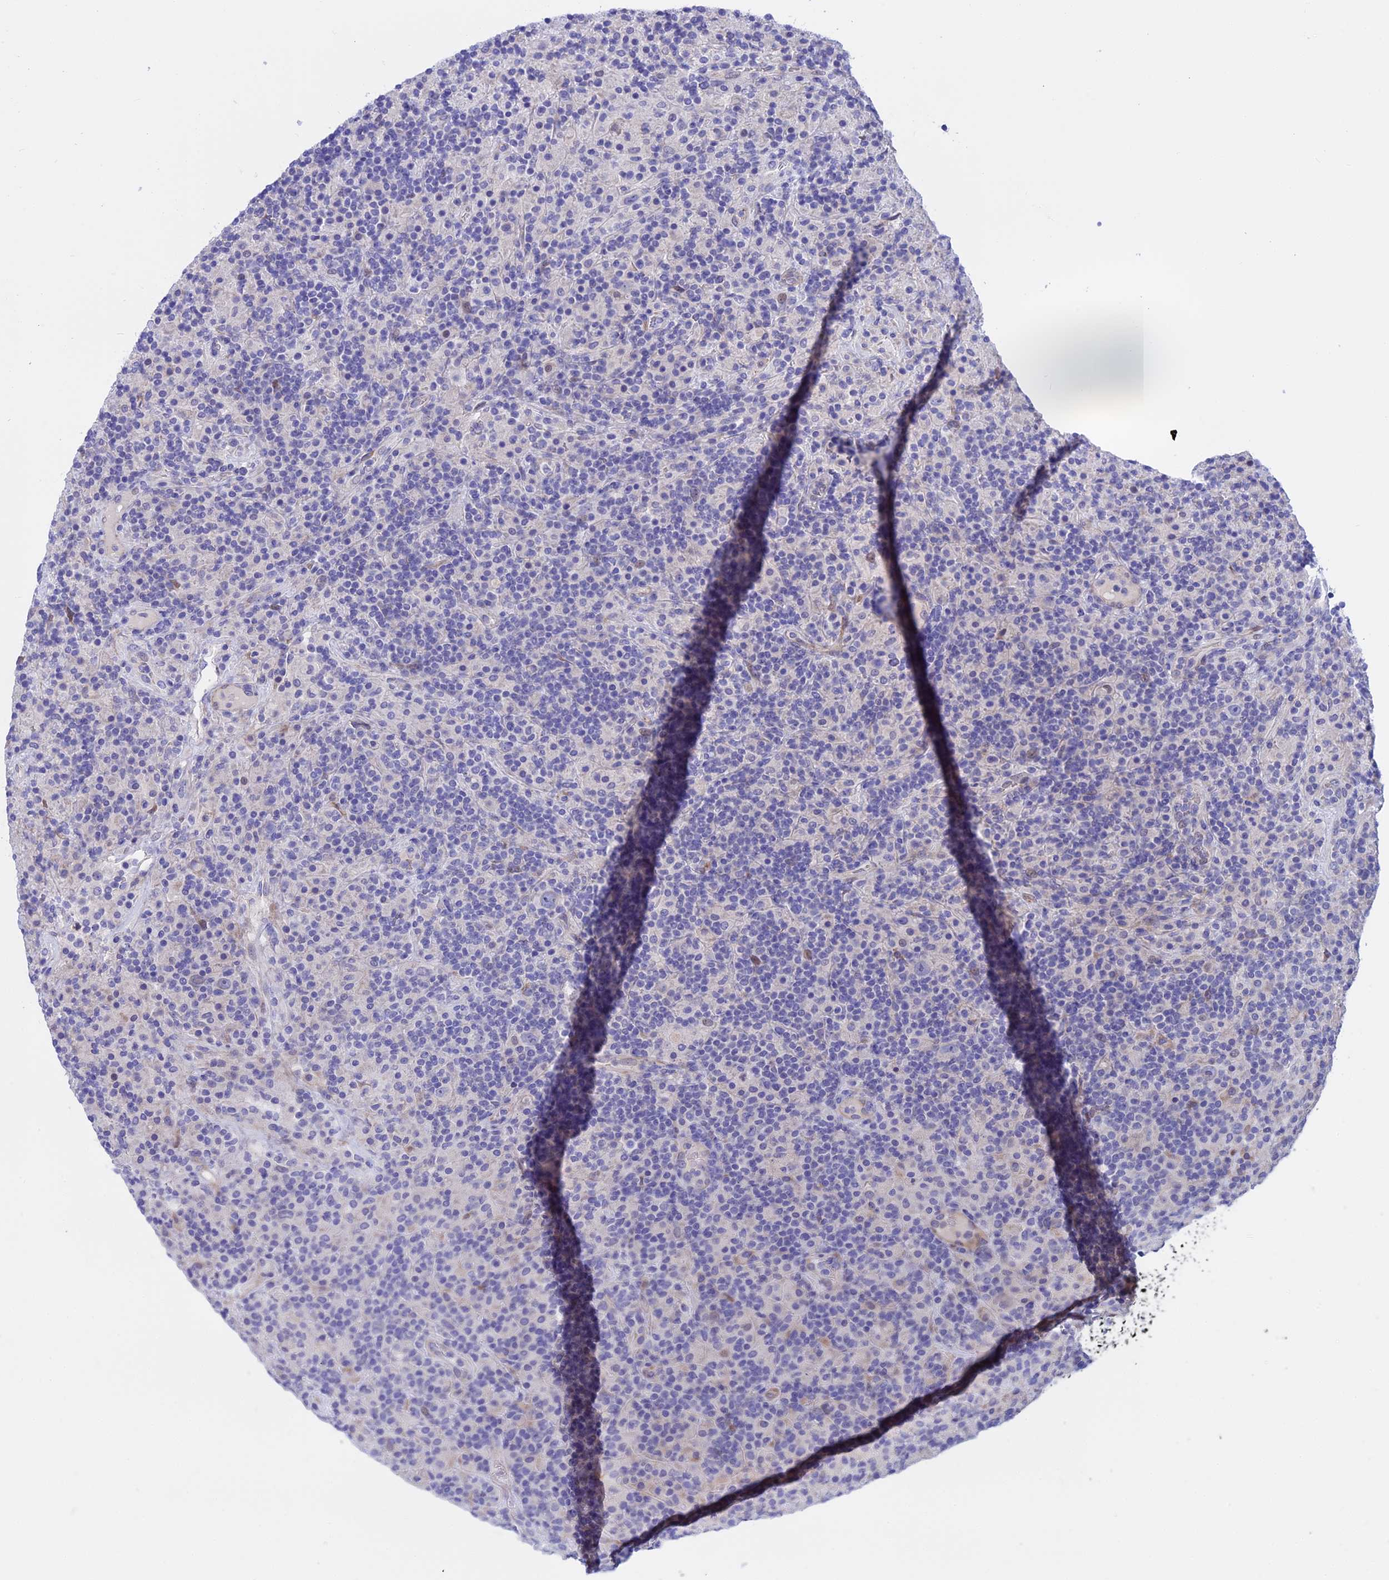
{"staining": {"intensity": "negative", "quantity": "none", "location": "none"}, "tissue": "lymphoma", "cell_type": "Tumor cells", "image_type": "cancer", "snomed": [{"axis": "morphology", "description": "Hodgkin's disease, NOS"}, {"axis": "topography", "description": "Lymph node"}], "caption": "Photomicrograph shows no significant protein expression in tumor cells of Hodgkin's disease.", "gene": "TMEM138", "patient": {"sex": "male", "age": 70}}